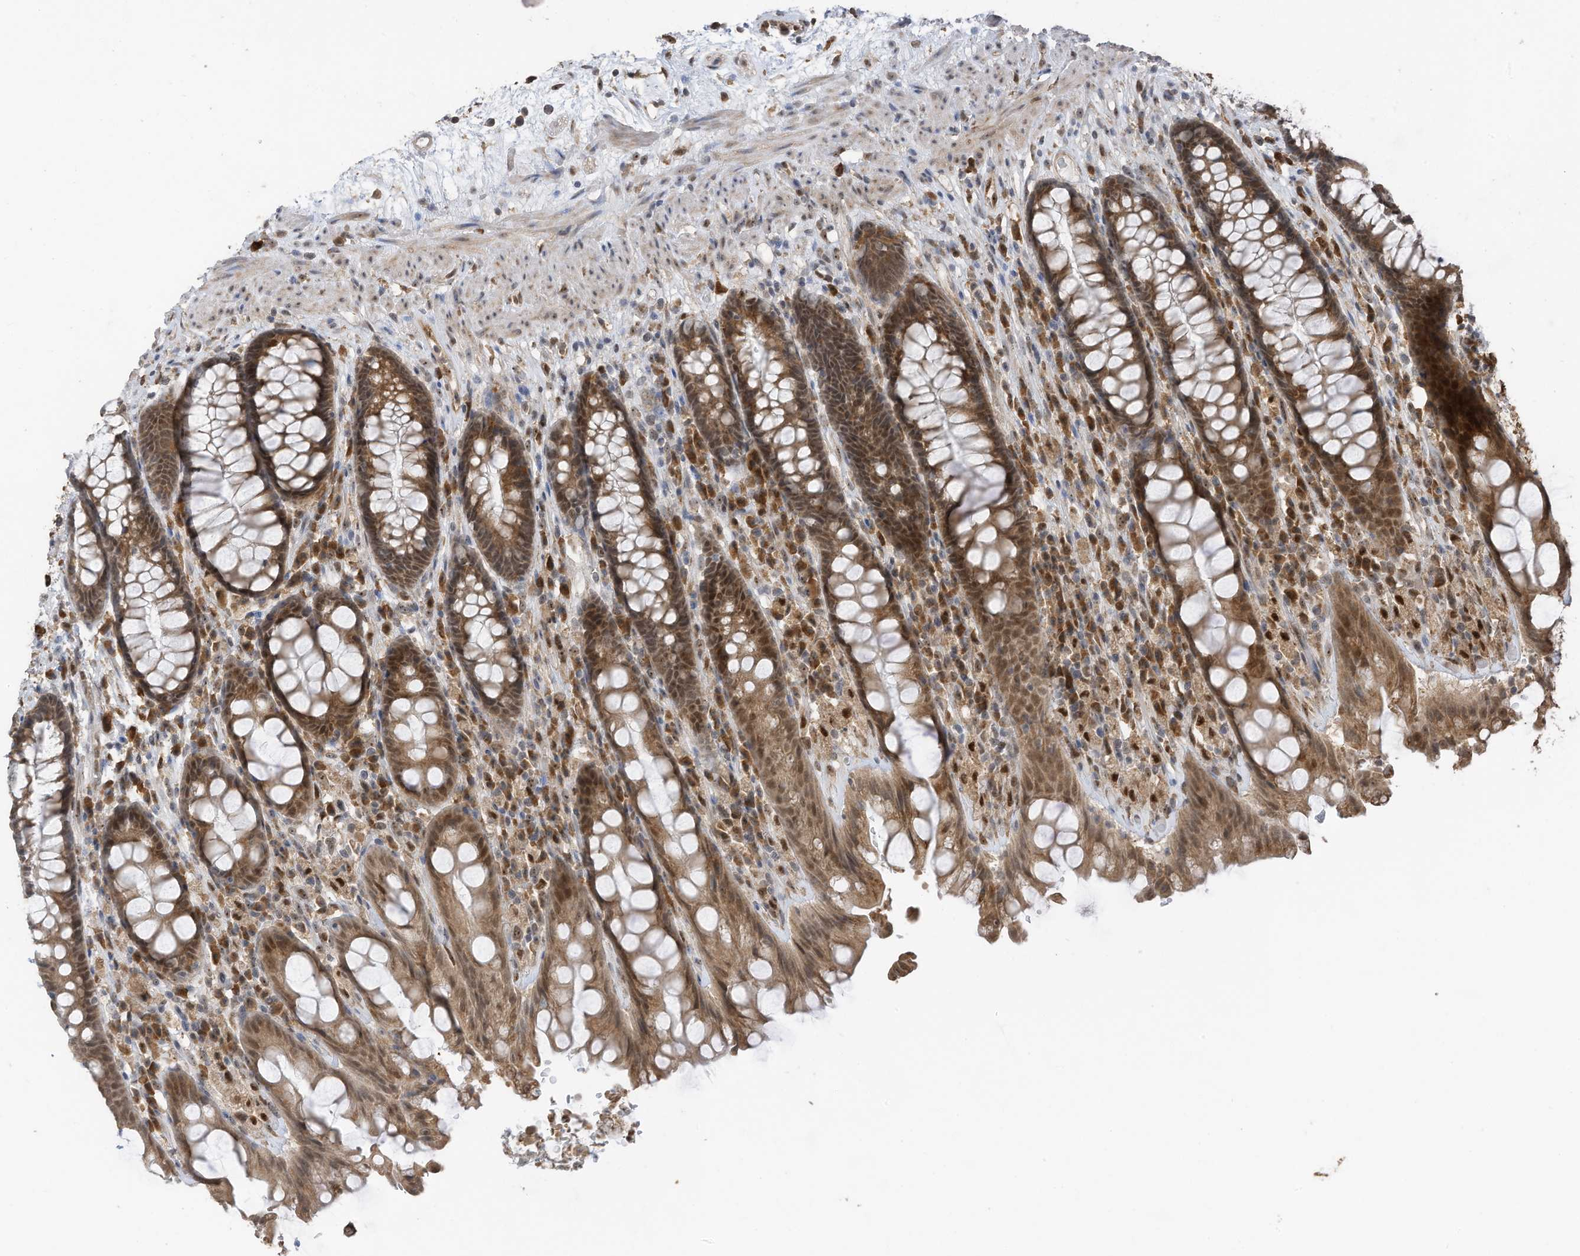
{"staining": {"intensity": "moderate", "quantity": ">75%", "location": "cytoplasmic/membranous,nuclear"}, "tissue": "rectum", "cell_type": "Glandular cells", "image_type": "normal", "snomed": [{"axis": "morphology", "description": "Normal tissue, NOS"}, {"axis": "topography", "description": "Rectum"}], "caption": "Immunohistochemistry of benign rectum displays medium levels of moderate cytoplasmic/membranous,nuclear expression in approximately >75% of glandular cells.", "gene": "ERLEC1", "patient": {"sex": "male", "age": 64}}